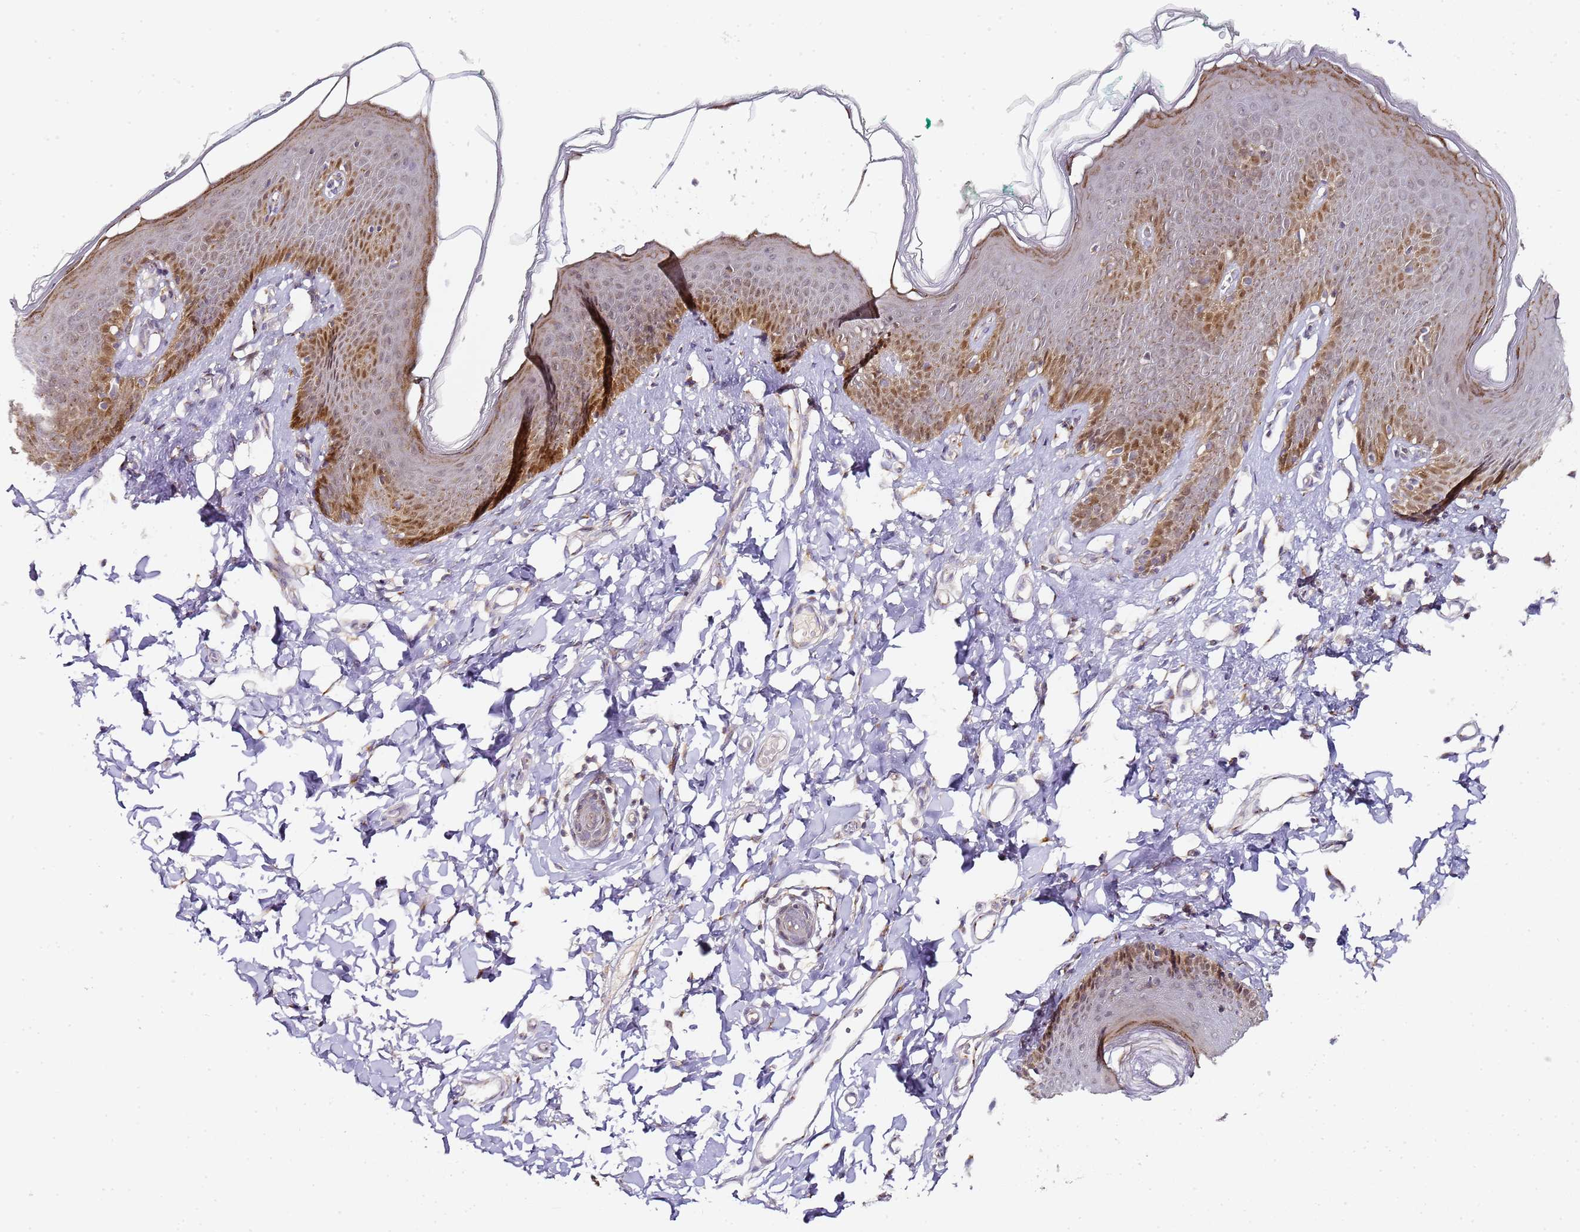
{"staining": {"intensity": "moderate", "quantity": "<25%", "location": "nuclear"}, "tissue": "skin", "cell_type": "Epidermal cells", "image_type": "normal", "snomed": [{"axis": "morphology", "description": "Normal tissue, NOS"}, {"axis": "topography", "description": "Vulva"}], "caption": "The image displays immunohistochemical staining of unremarkable skin. There is moderate nuclear expression is present in approximately <25% of epidermal cells.", "gene": "MRPL49", "patient": {"sex": "female", "age": 66}}